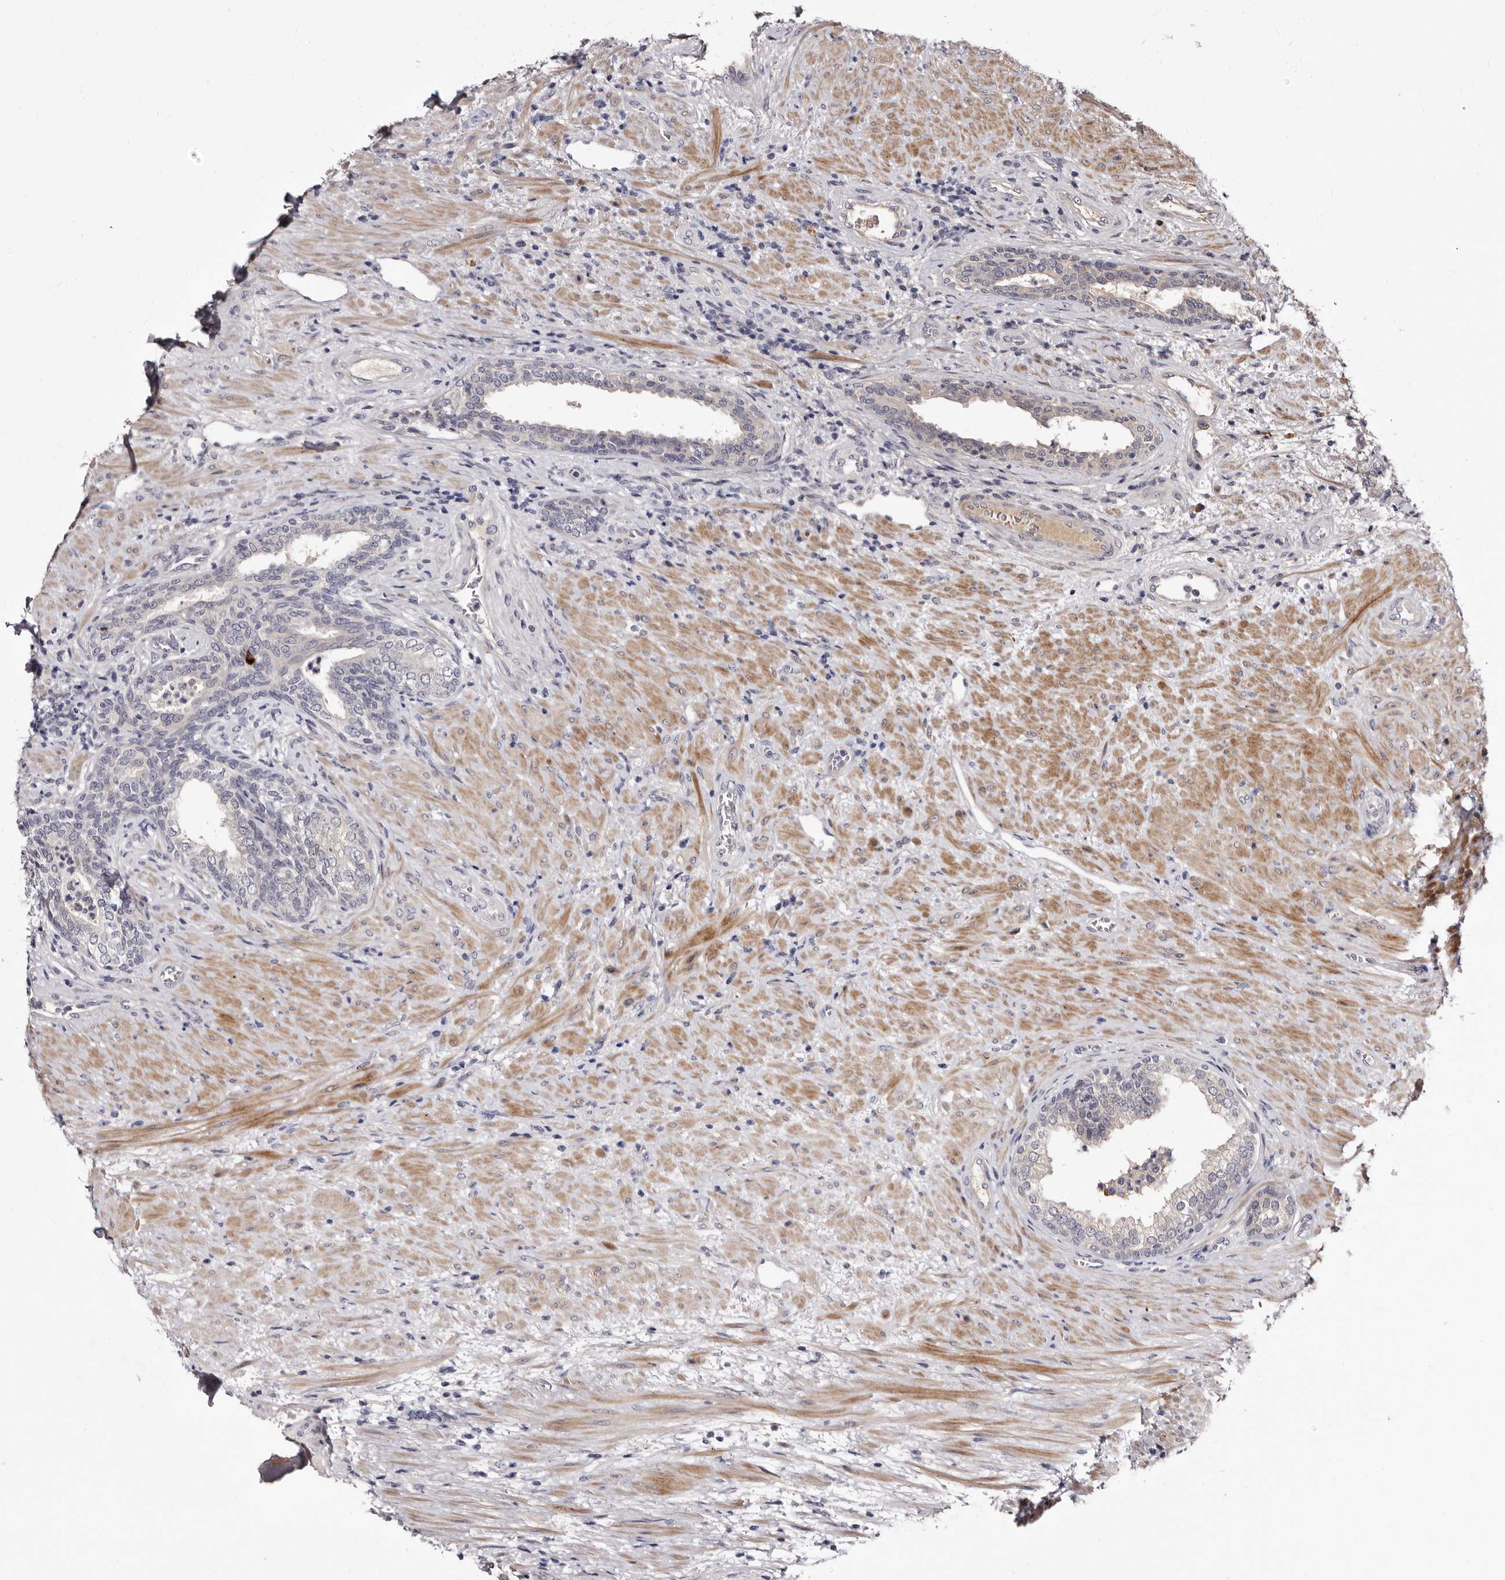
{"staining": {"intensity": "negative", "quantity": "none", "location": "none"}, "tissue": "prostate", "cell_type": "Glandular cells", "image_type": "normal", "snomed": [{"axis": "morphology", "description": "Normal tissue, NOS"}, {"axis": "topography", "description": "Prostate"}], "caption": "A histopathology image of prostate stained for a protein demonstrates no brown staining in glandular cells.", "gene": "LANCL2", "patient": {"sex": "male", "age": 76}}